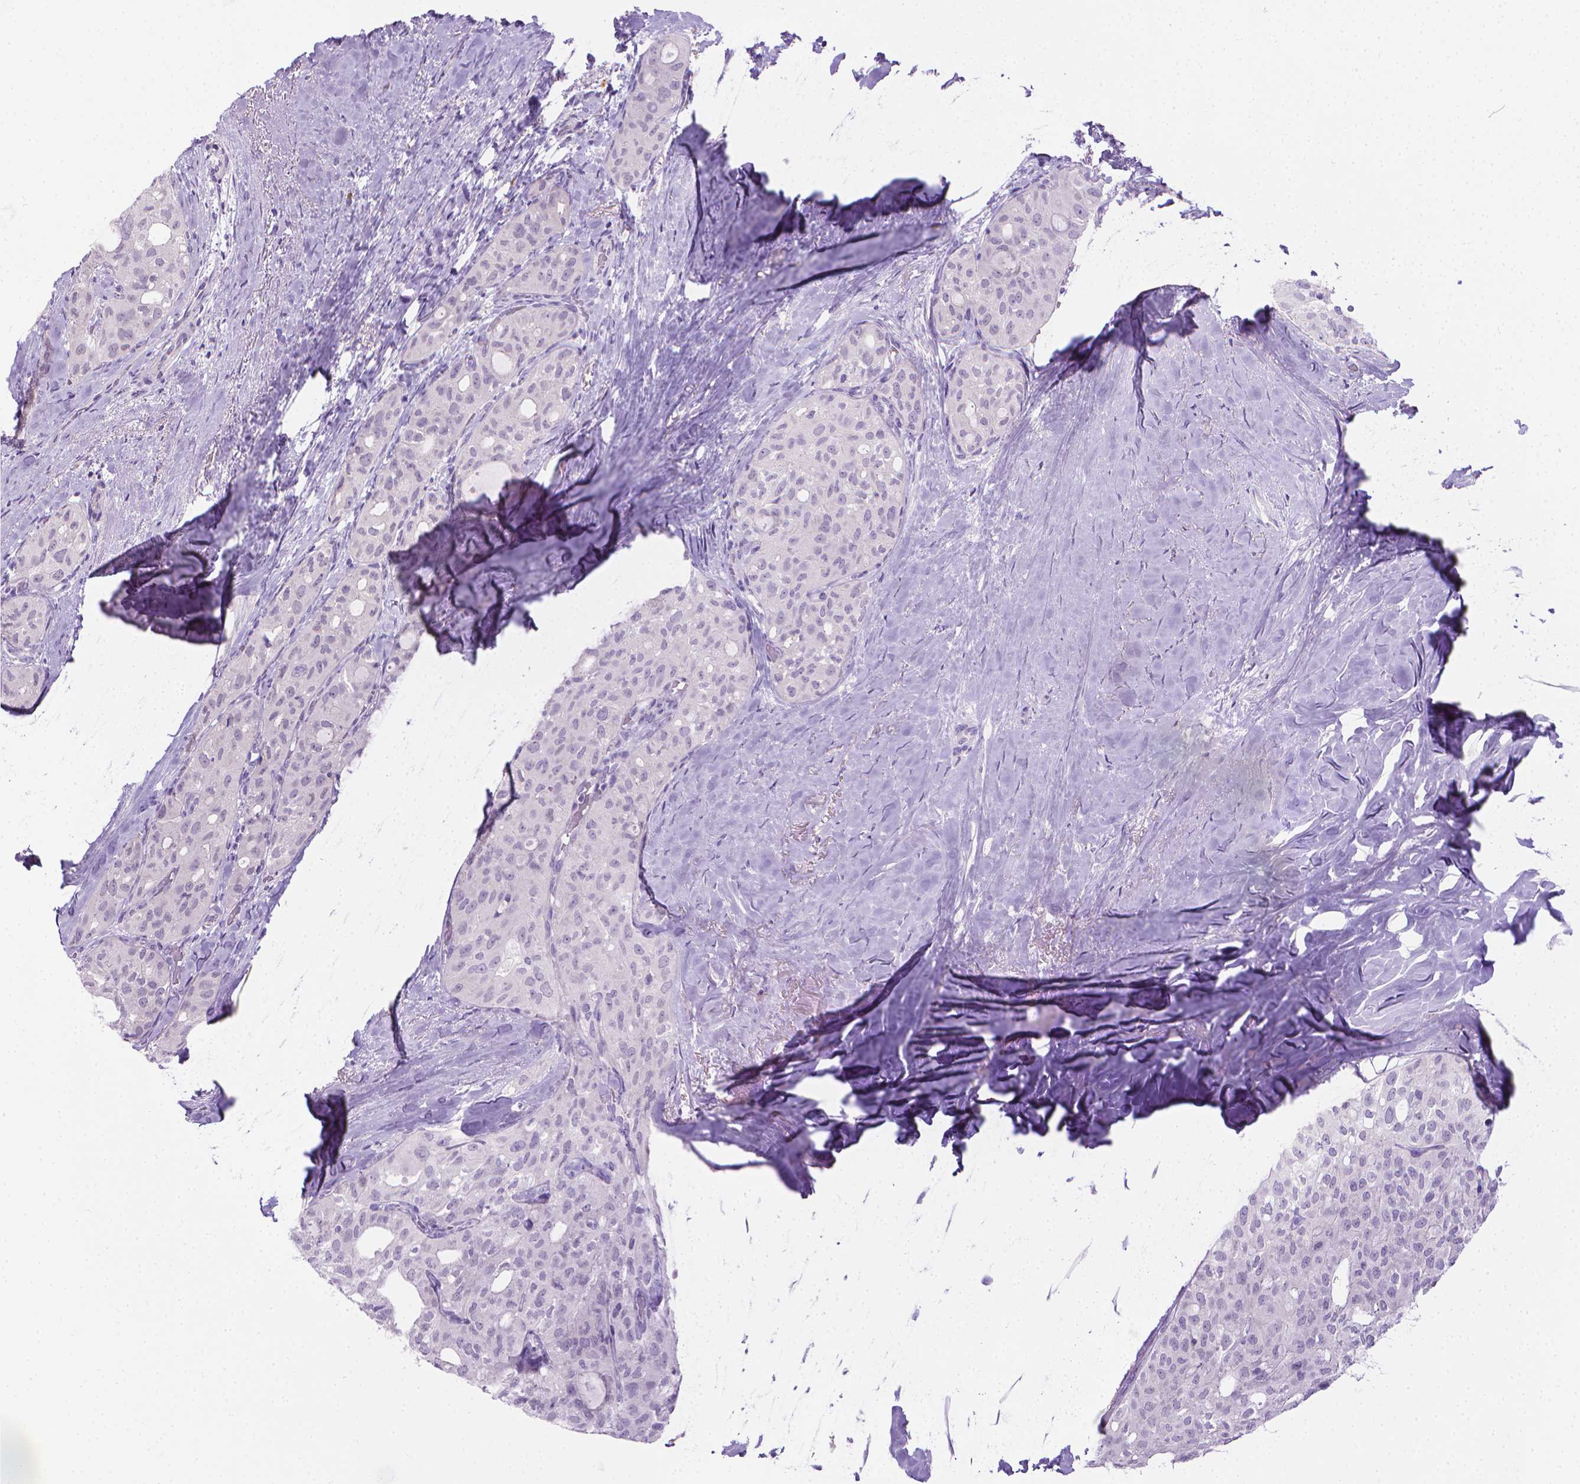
{"staining": {"intensity": "negative", "quantity": "none", "location": "none"}, "tissue": "thyroid cancer", "cell_type": "Tumor cells", "image_type": "cancer", "snomed": [{"axis": "morphology", "description": "Follicular adenoma carcinoma, NOS"}, {"axis": "topography", "description": "Thyroid gland"}], "caption": "Tumor cells are negative for brown protein staining in thyroid cancer. The staining is performed using DAB brown chromogen with nuclei counter-stained in using hematoxylin.", "gene": "SPAG6", "patient": {"sex": "male", "age": 75}}